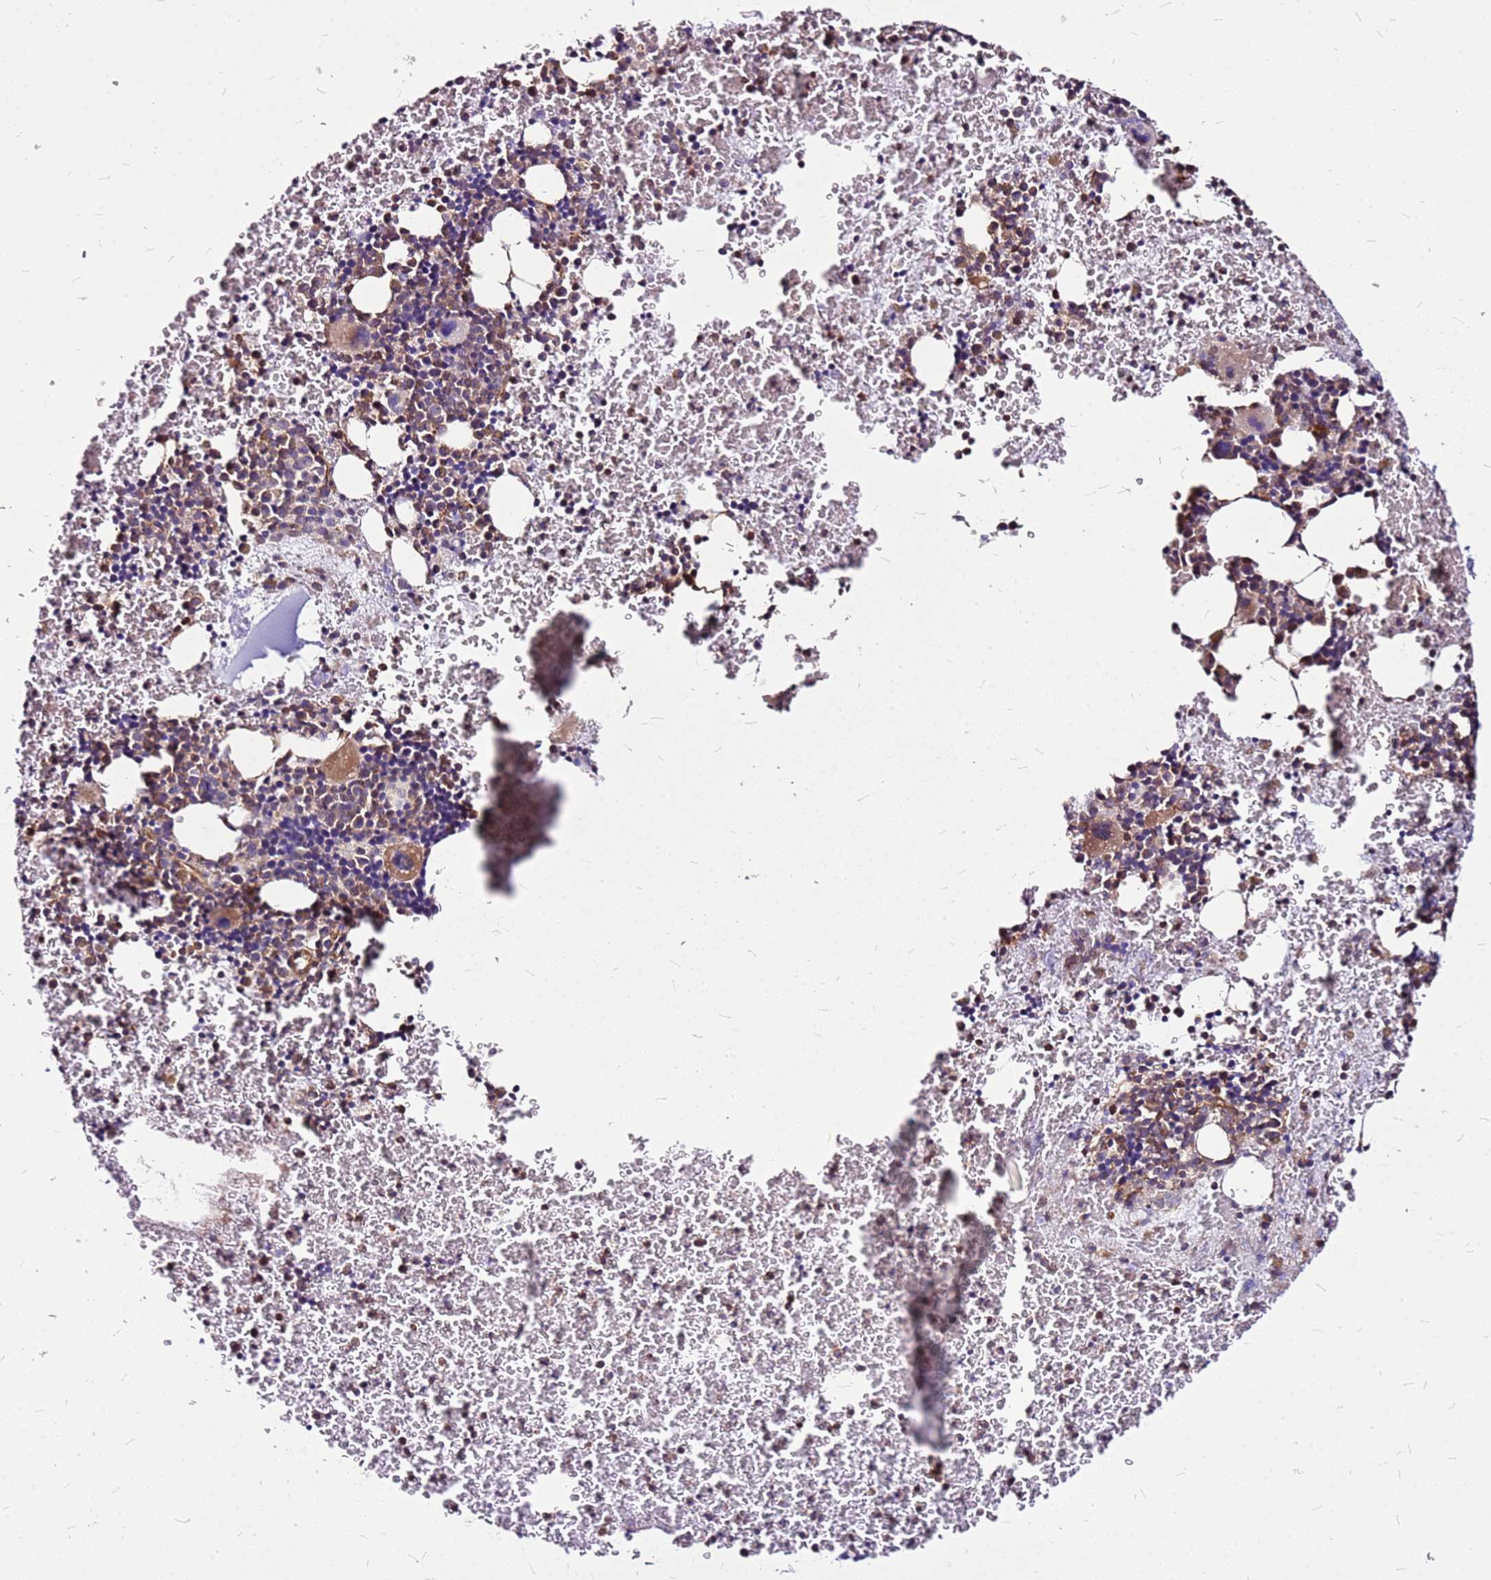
{"staining": {"intensity": "moderate", "quantity": "<25%", "location": "cytoplasmic/membranous"}, "tissue": "bone marrow", "cell_type": "Hematopoietic cells", "image_type": "normal", "snomed": [{"axis": "morphology", "description": "Normal tissue, NOS"}, {"axis": "topography", "description": "Bone marrow"}], "caption": "Brown immunohistochemical staining in benign human bone marrow reveals moderate cytoplasmic/membranous positivity in about <25% of hematopoietic cells. (brown staining indicates protein expression, while blue staining denotes nuclei).", "gene": "TOPAZ1", "patient": {"sex": "male", "age": 11}}